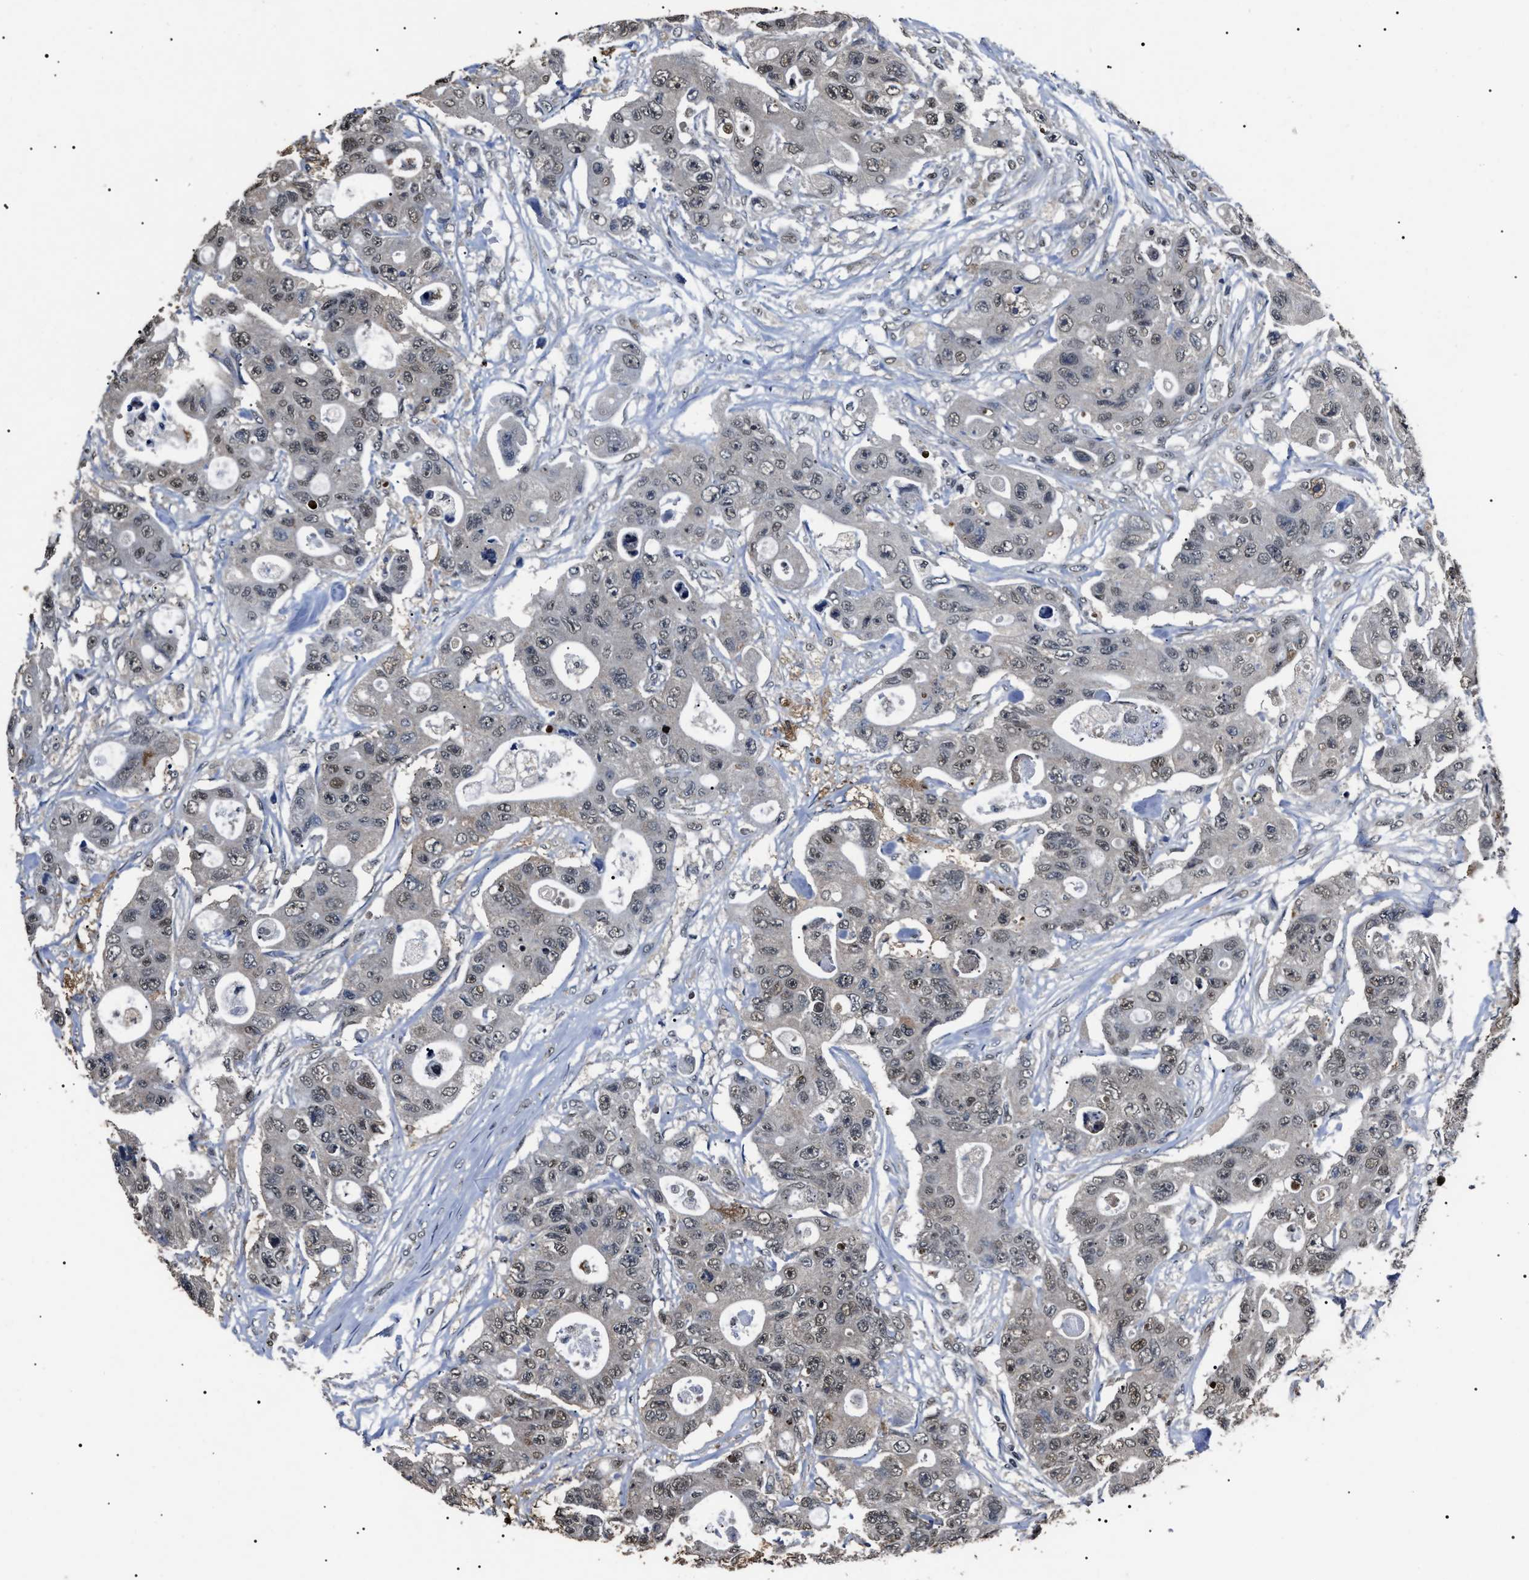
{"staining": {"intensity": "weak", "quantity": ">75%", "location": "nuclear"}, "tissue": "colorectal cancer", "cell_type": "Tumor cells", "image_type": "cancer", "snomed": [{"axis": "morphology", "description": "Adenocarcinoma, NOS"}, {"axis": "topography", "description": "Colon"}], "caption": "Weak nuclear expression for a protein is present in approximately >75% of tumor cells of adenocarcinoma (colorectal) using immunohistochemistry (IHC).", "gene": "ANP32E", "patient": {"sex": "female", "age": 46}}